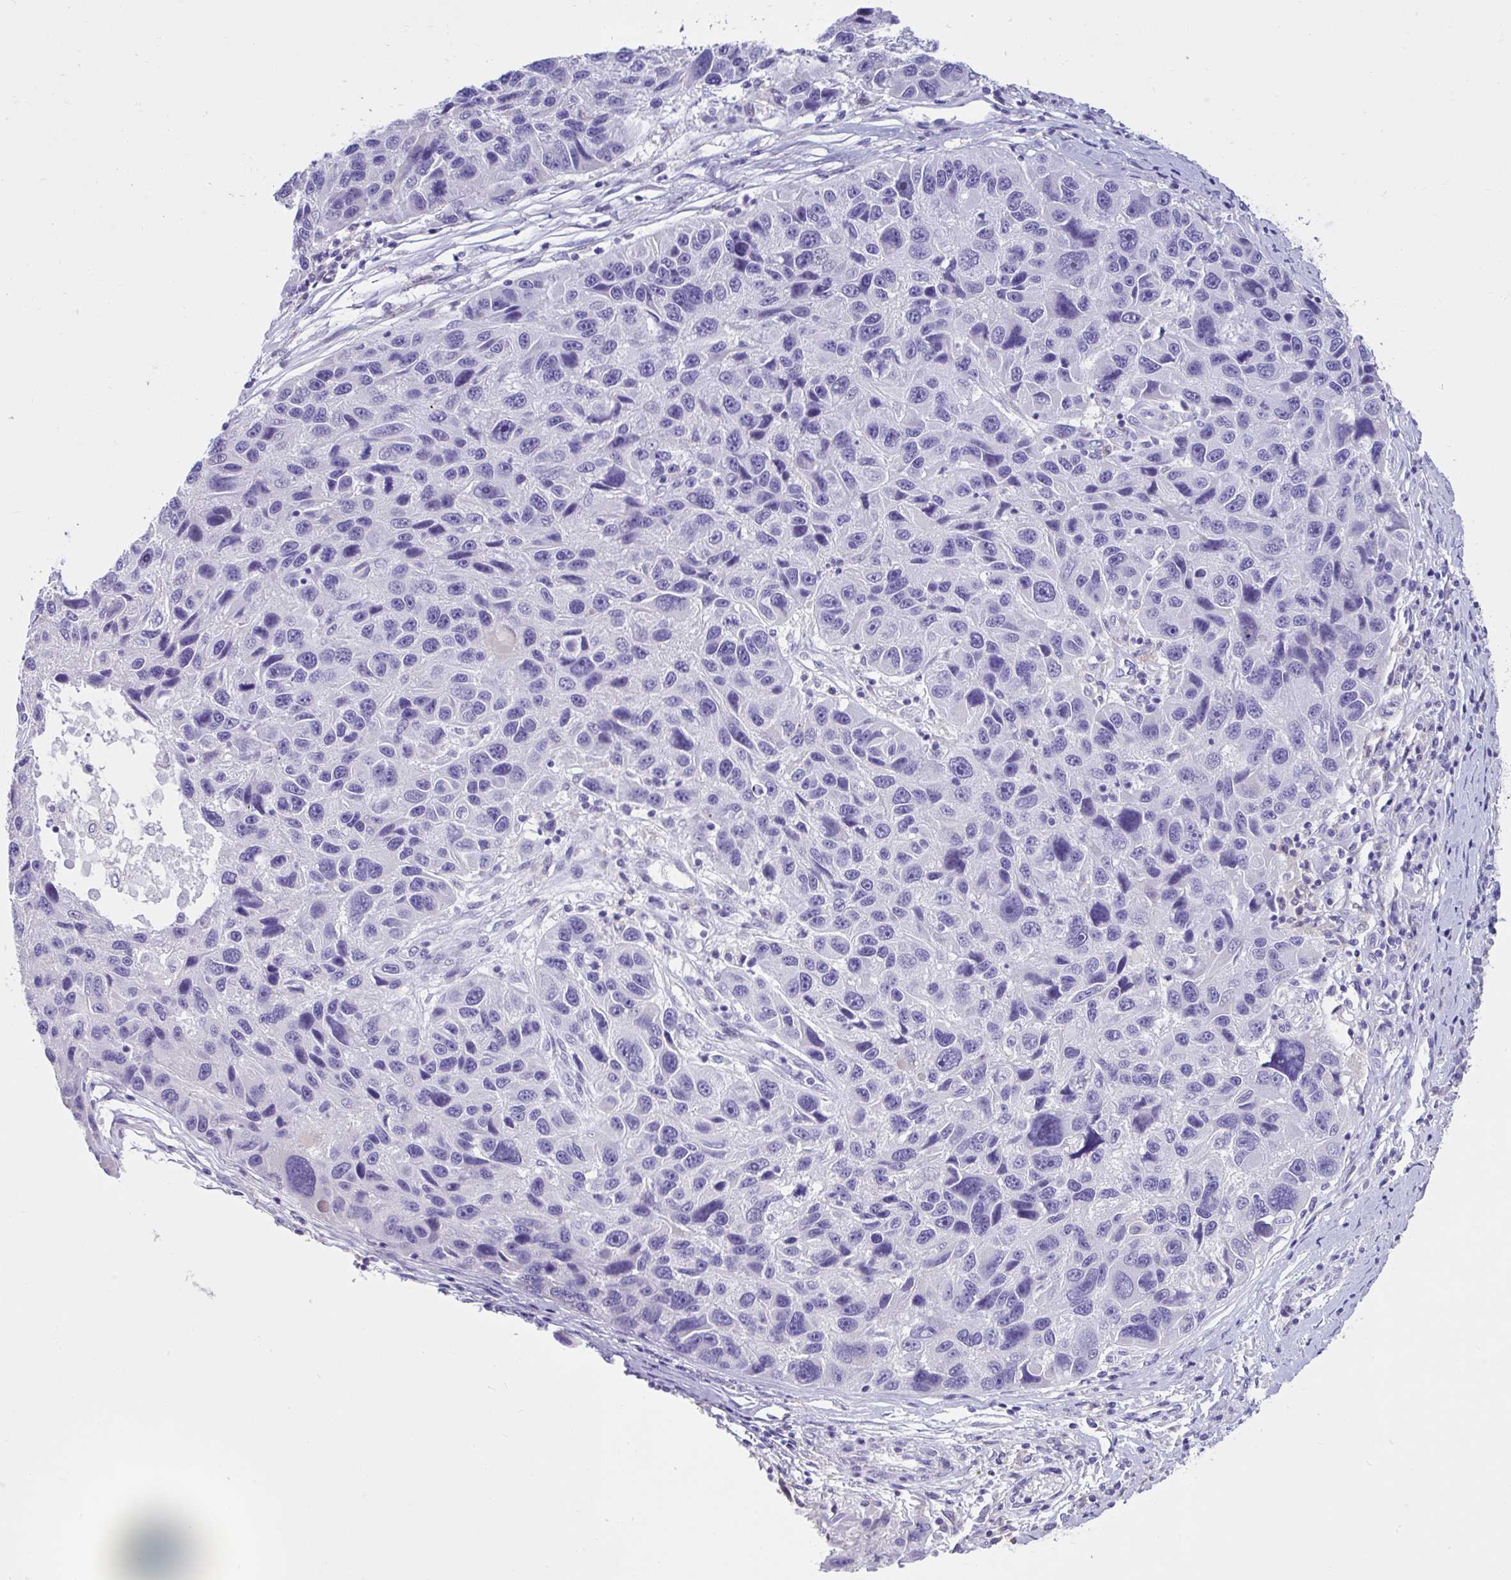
{"staining": {"intensity": "negative", "quantity": "none", "location": "none"}, "tissue": "melanoma", "cell_type": "Tumor cells", "image_type": "cancer", "snomed": [{"axis": "morphology", "description": "Malignant melanoma, NOS"}, {"axis": "topography", "description": "Skin"}], "caption": "A high-resolution micrograph shows IHC staining of malignant melanoma, which reveals no significant expression in tumor cells.", "gene": "NHLH2", "patient": {"sex": "male", "age": 53}}